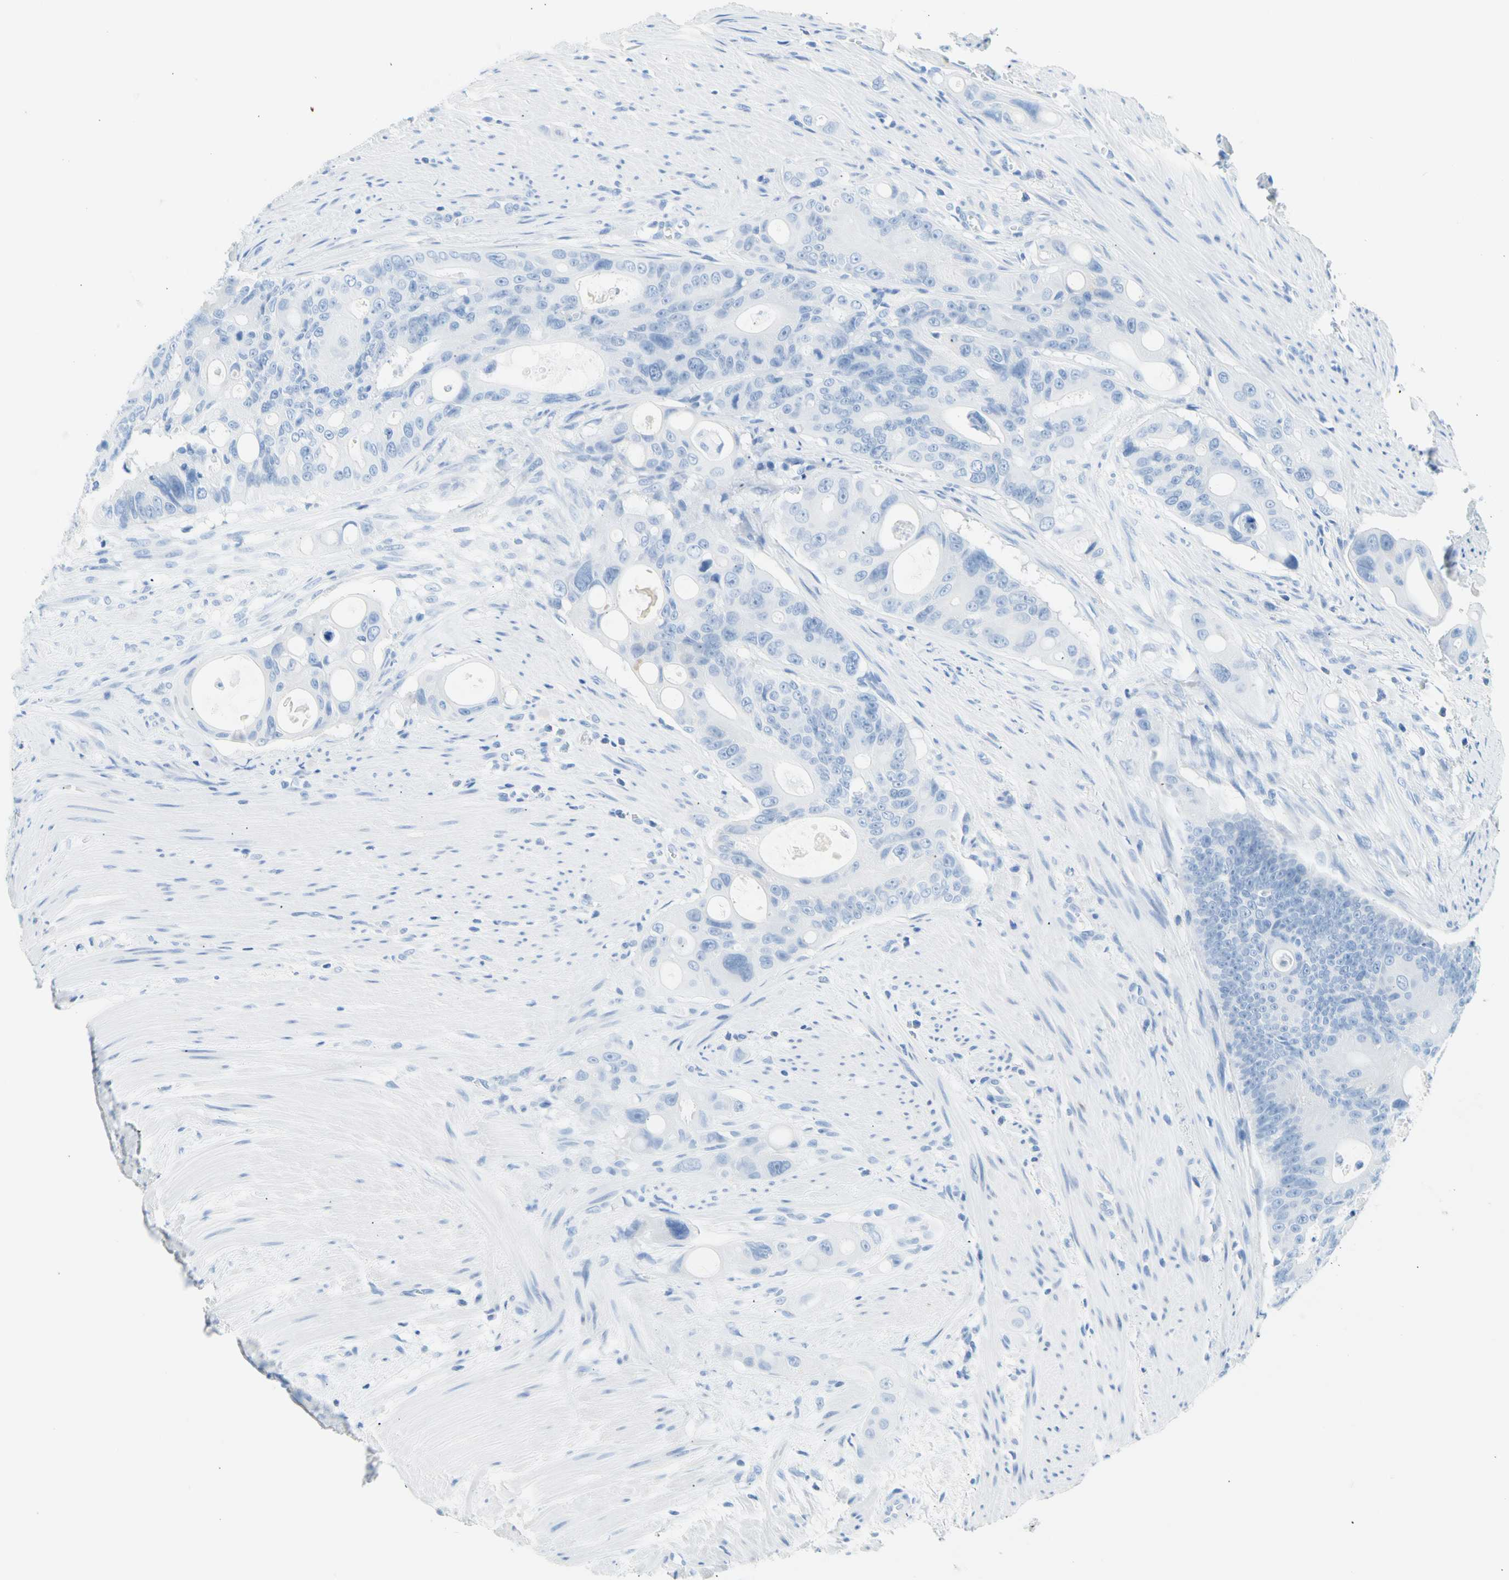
{"staining": {"intensity": "negative", "quantity": "none", "location": "none"}, "tissue": "colorectal cancer", "cell_type": "Tumor cells", "image_type": "cancer", "snomed": [{"axis": "morphology", "description": "Adenocarcinoma, NOS"}, {"axis": "topography", "description": "Colon"}], "caption": "This is an immunohistochemistry (IHC) histopathology image of colorectal adenocarcinoma. There is no expression in tumor cells.", "gene": "CEL", "patient": {"sex": "female", "age": 57}}